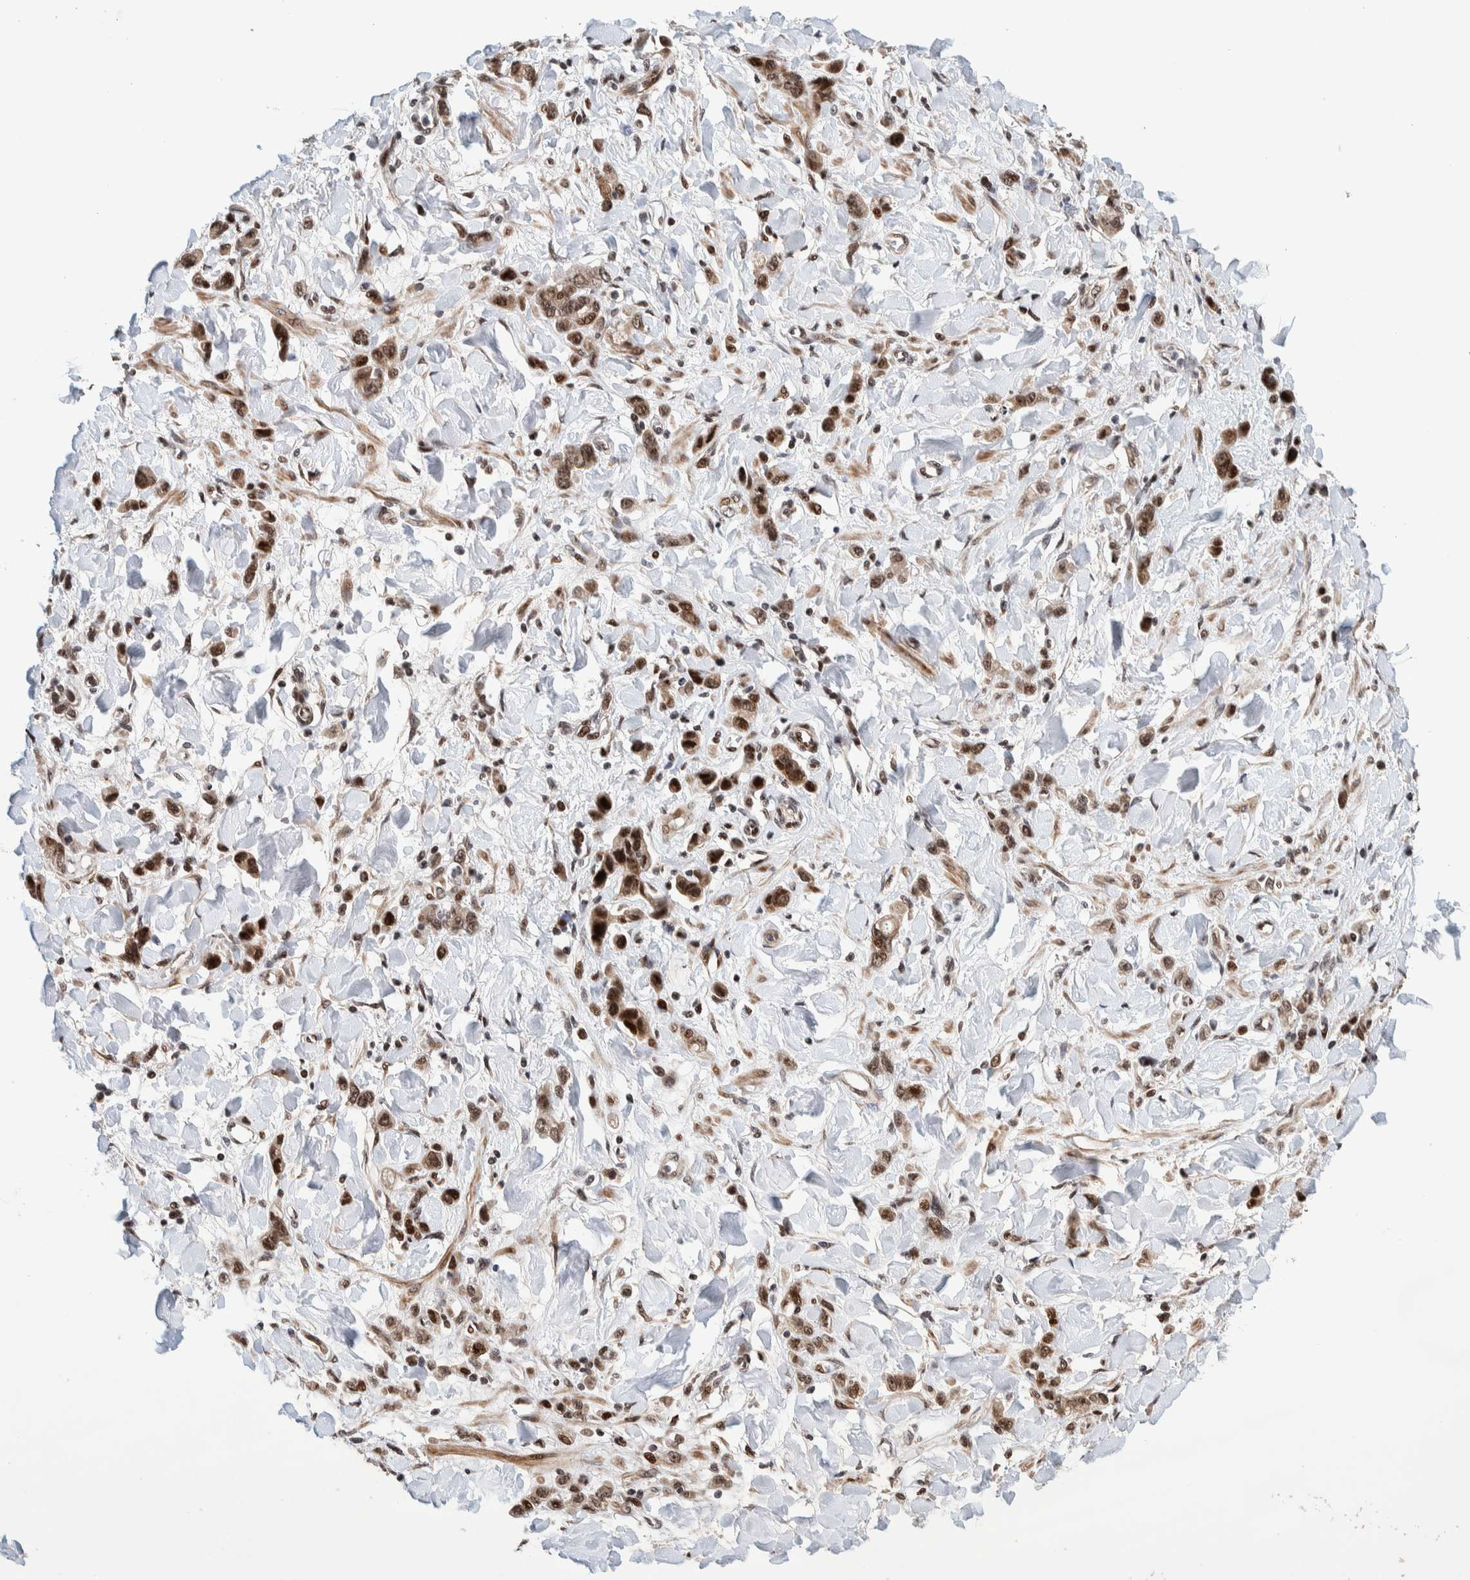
{"staining": {"intensity": "strong", "quantity": ">75%", "location": "nuclear"}, "tissue": "stomach cancer", "cell_type": "Tumor cells", "image_type": "cancer", "snomed": [{"axis": "morphology", "description": "Normal tissue, NOS"}, {"axis": "morphology", "description": "Adenocarcinoma, NOS"}, {"axis": "topography", "description": "Stomach"}], "caption": "Adenocarcinoma (stomach) stained for a protein demonstrates strong nuclear positivity in tumor cells. The staining was performed using DAB, with brown indicating positive protein expression. Nuclei are stained blue with hematoxylin.", "gene": "CHD4", "patient": {"sex": "male", "age": 82}}